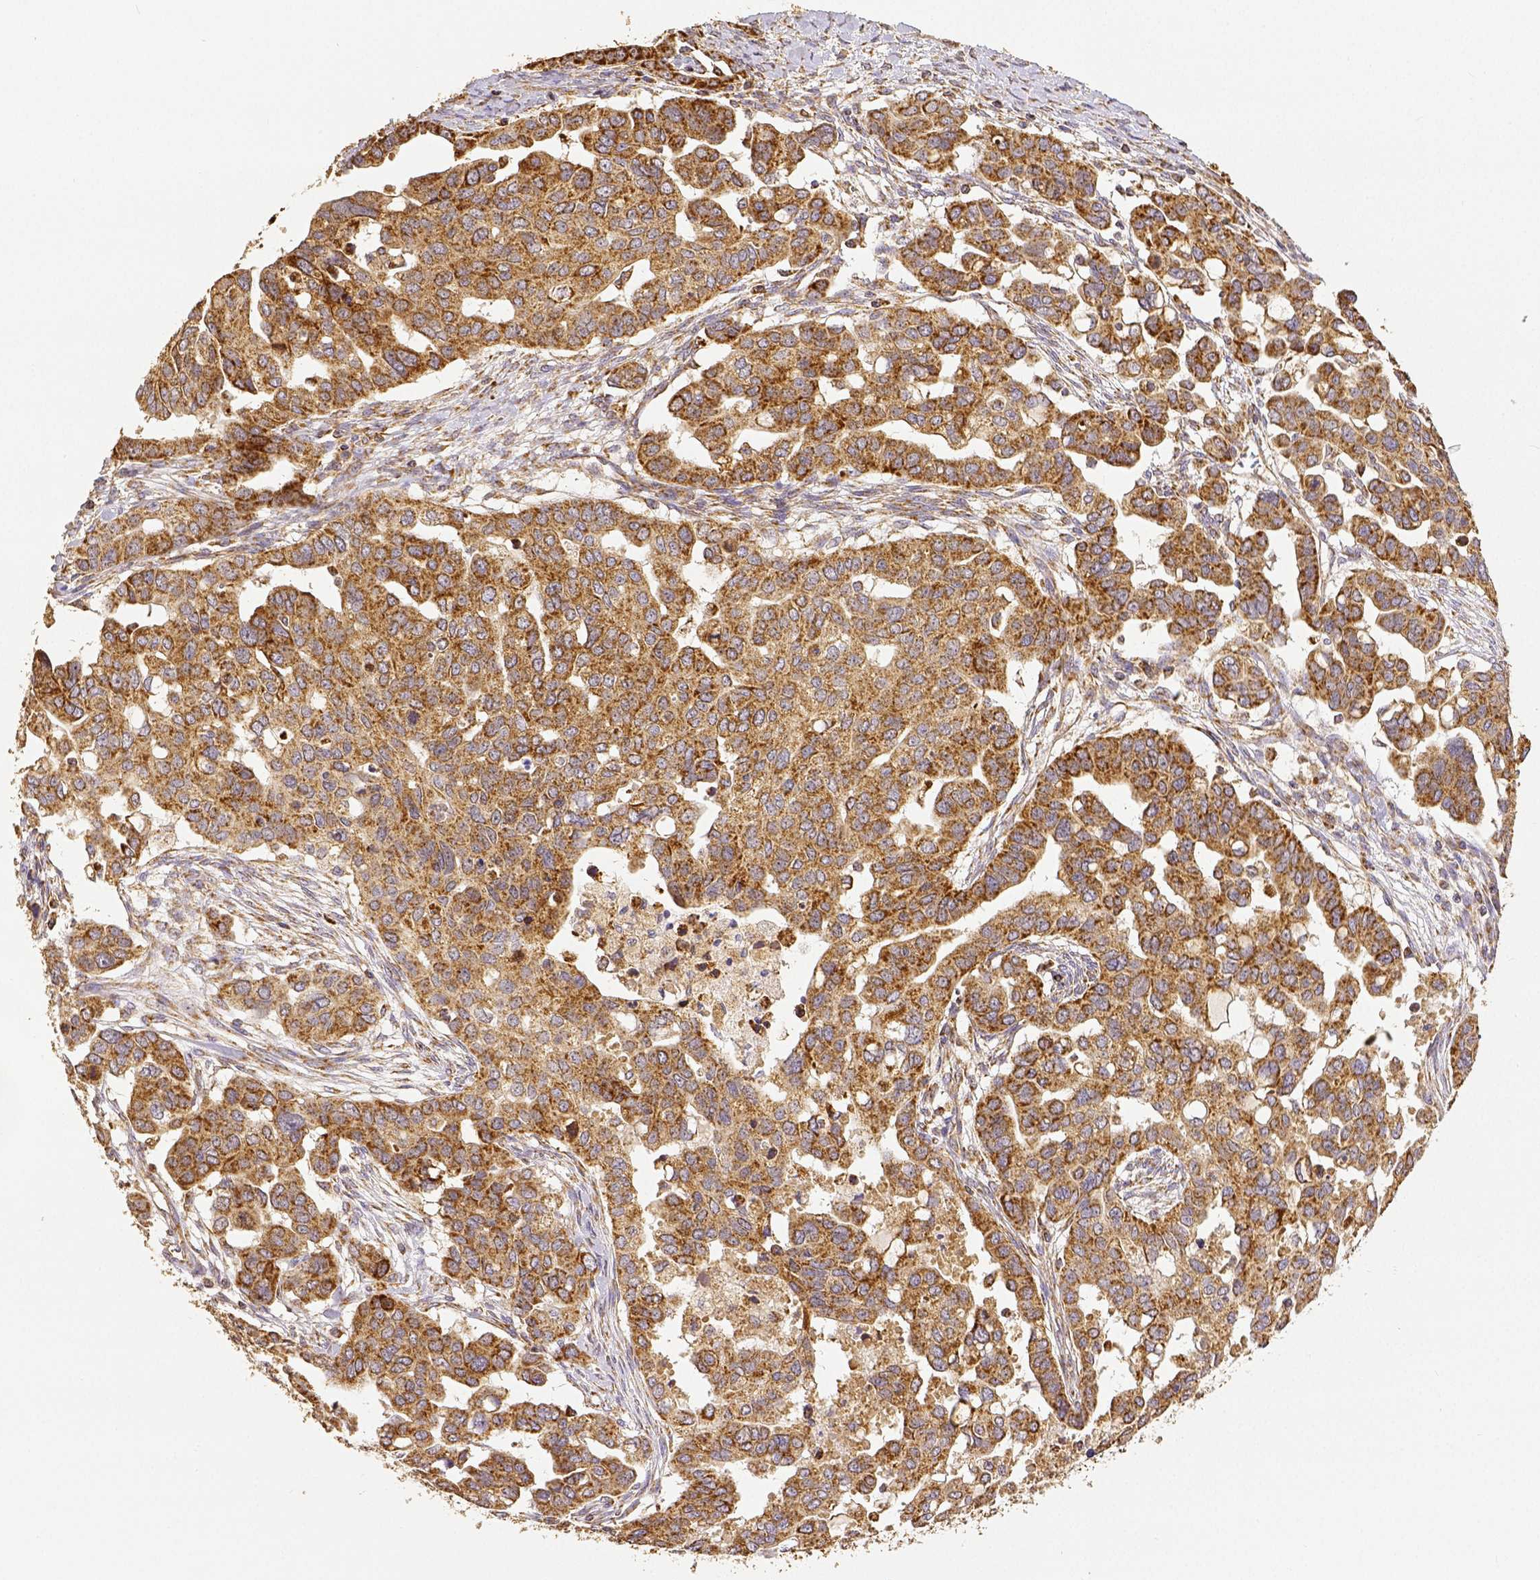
{"staining": {"intensity": "moderate", "quantity": ">75%", "location": "cytoplasmic/membranous"}, "tissue": "ovarian cancer", "cell_type": "Tumor cells", "image_type": "cancer", "snomed": [{"axis": "morphology", "description": "Carcinoma, endometroid"}, {"axis": "topography", "description": "Ovary"}], "caption": "A brown stain shows moderate cytoplasmic/membranous positivity of a protein in endometroid carcinoma (ovarian) tumor cells.", "gene": "SDHB", "patient": {"sex": "female", "age": 78}}